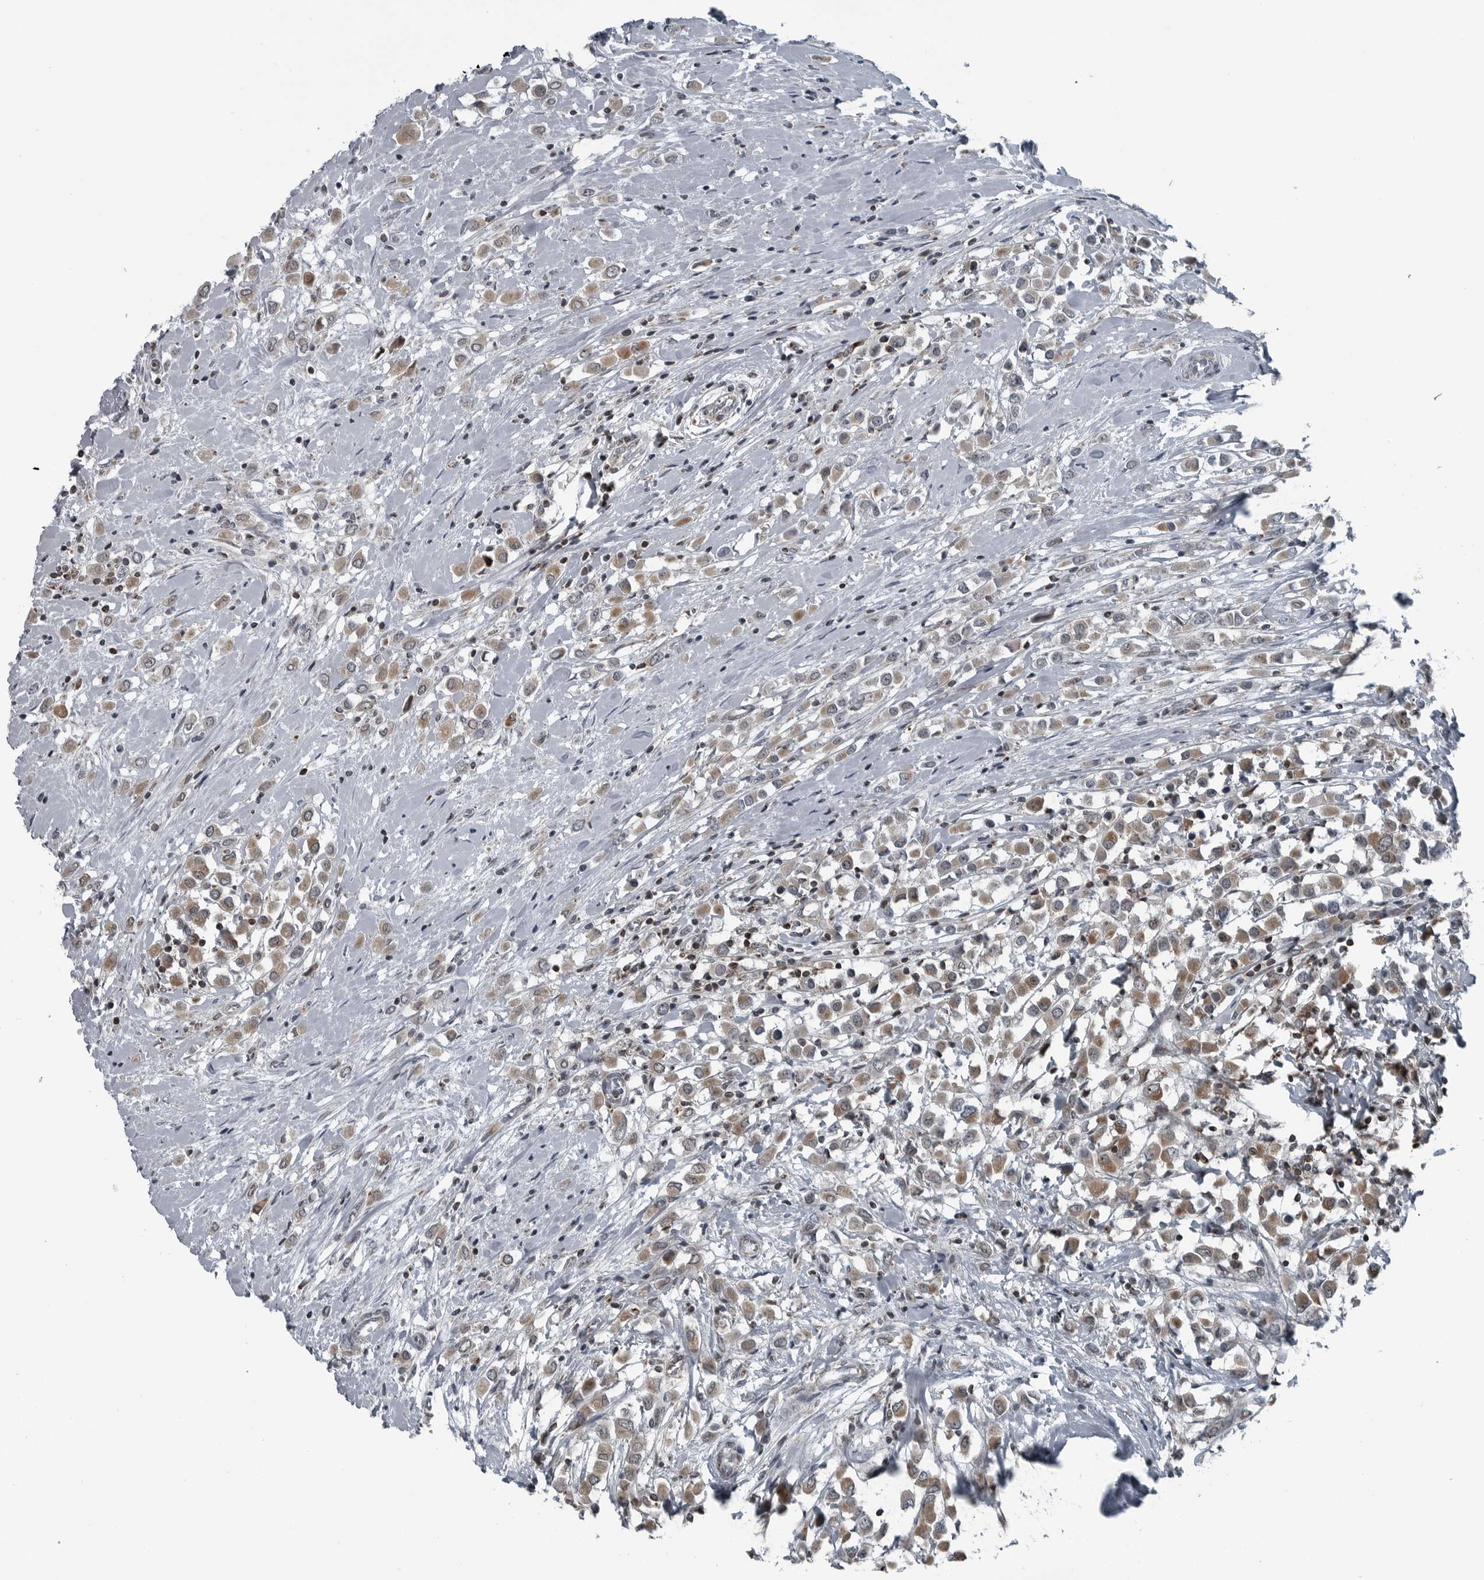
{"staining": {"intensity": "weak", "quantity": ">75%", "location": "cytoplasmic/membranous"}, "tissue": "breast cancer", "cell_type": "Tumor cells", "image_type": "cancer", "snomed": [{"axis": "morphology", "description": "Duct carcinoma"}, {"axis": "topography", "description": "Breast"}], "caption": "The immunohistochemical stain labels weak cytoplasmic/membranous expression in tumor cells of breast intraductal carcinoma tissue.", "gene": "GAK", "patient": {"sex": "female", "age": 61}}